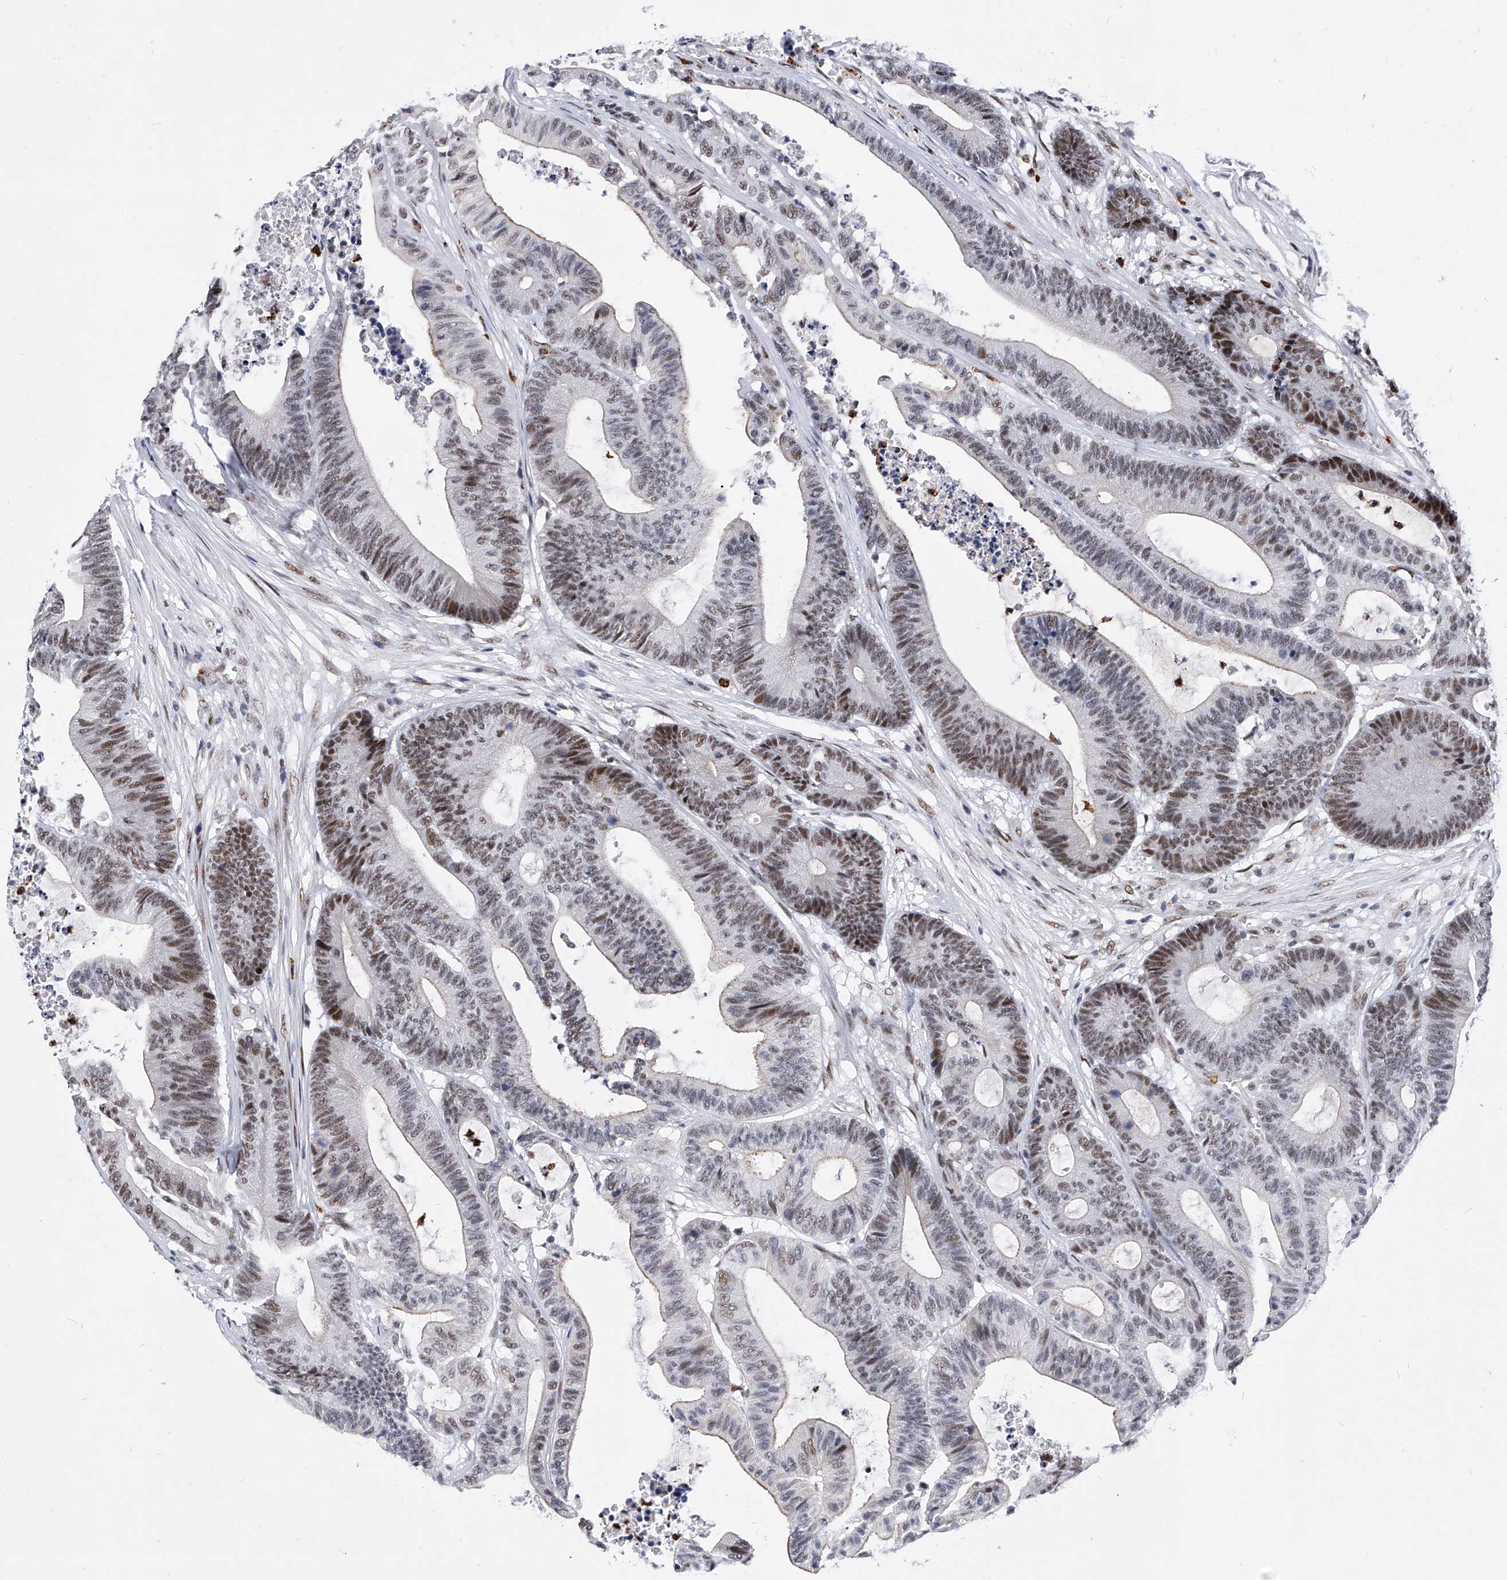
{"staining": {"intensity": "moderate", "quantity": "25%-75%", "location": "nuclear"}, "tissue": "colorectal cancer", "cell_type": "Tumor cells", "image_type": "cancer", "snomed": [{"axis": "morphology", "description": "Adenocarcinoma, NOS"}, {"axis": "topography", "description": "Colon"}], "caption": "Protein staining exhibits moderate nuclear positivity in approximately 25%-75% of tumor cells in colorectal cancer (adenocarcinoma).", "gene": "TESK2", "patient": {"sex": "female", "age": 84}}